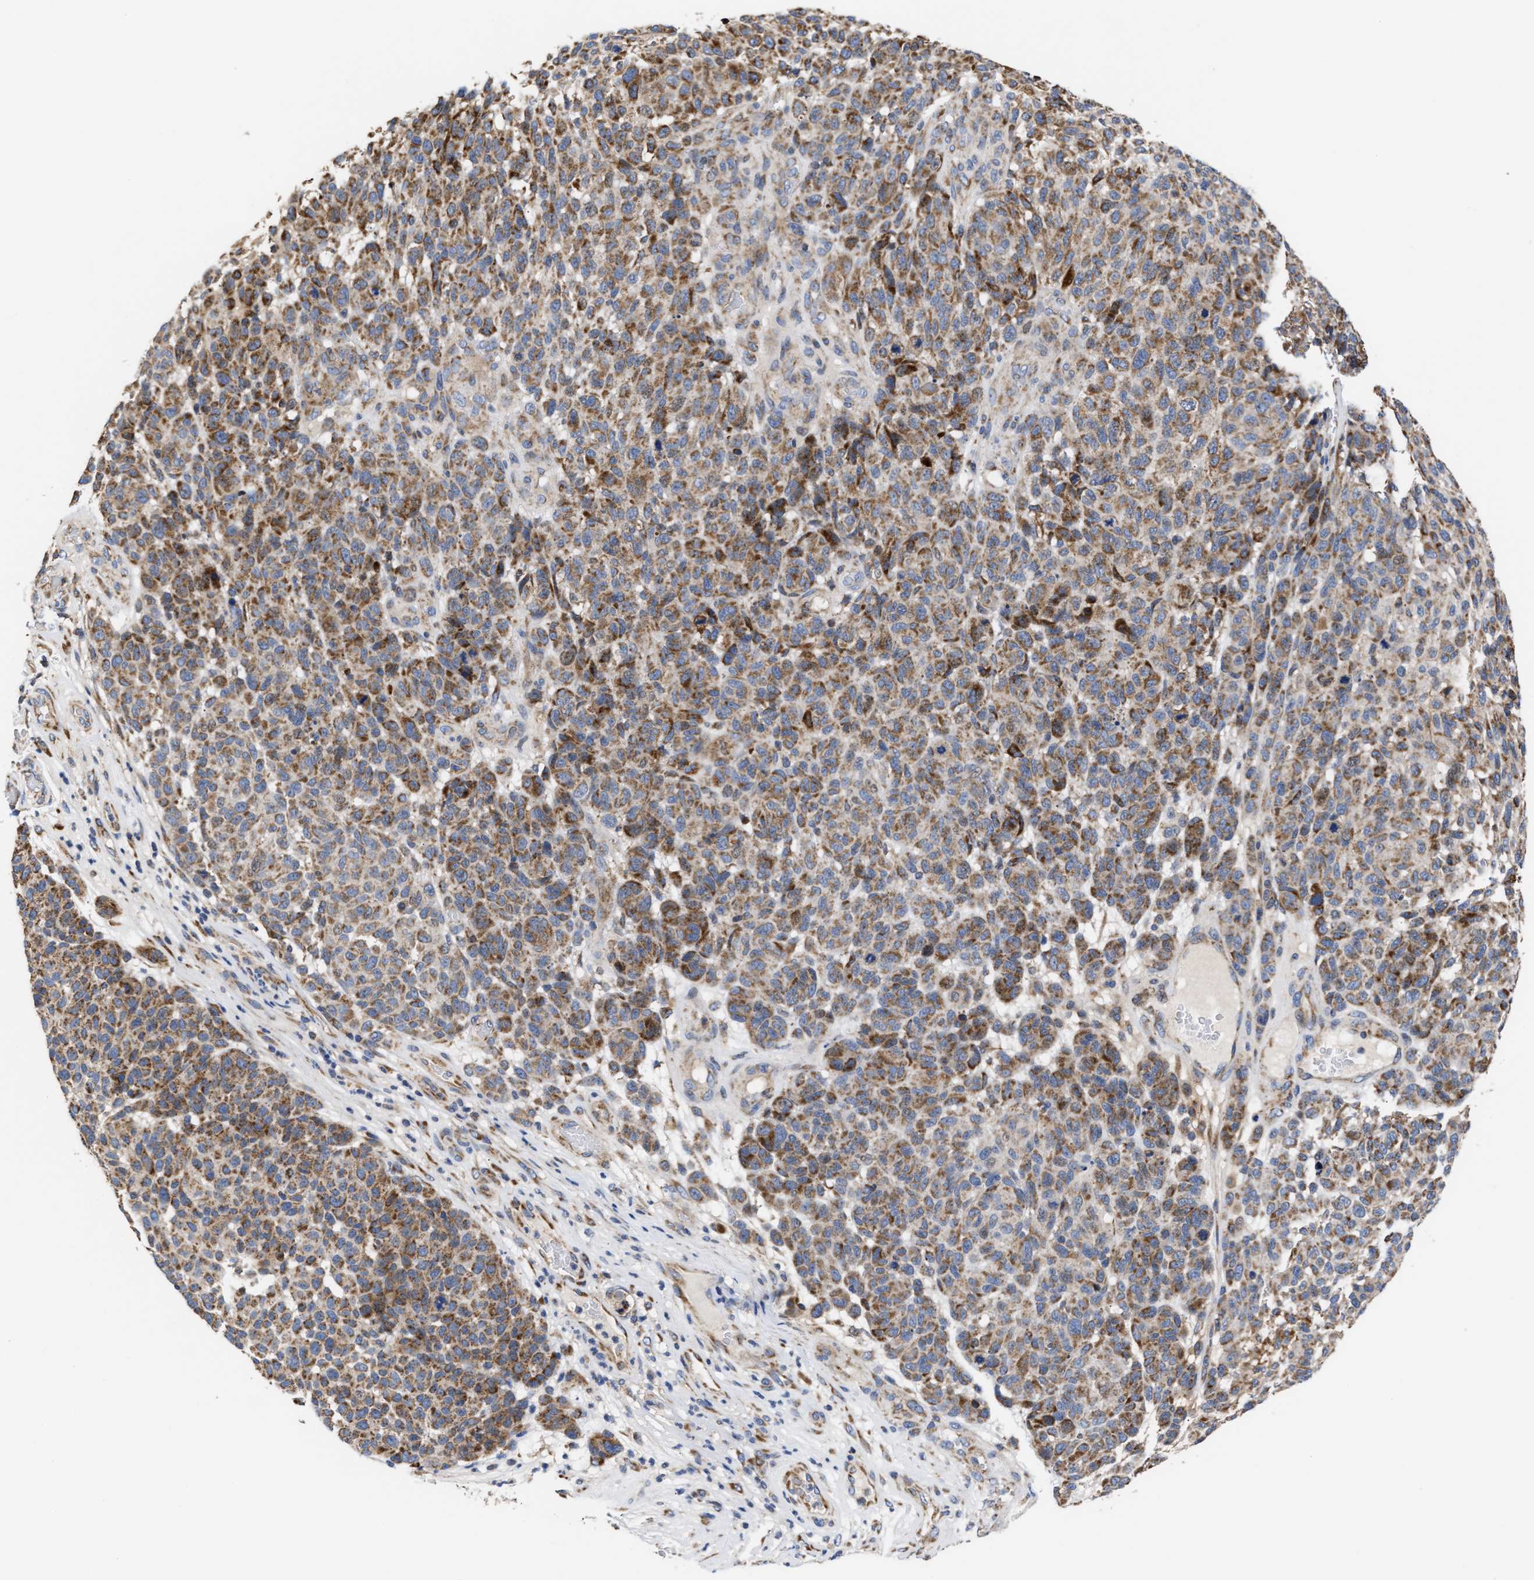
{"staining": {"intensity": "moderate", "quantity": ">75%", "location": "cytoplasmic/membranous"}, "tissue": "melanoma", "cell_type": "Tumor cells", "image_type": "cancer", "snomed": [{"axis": "morphology", "description": "Malignant melanoma, NOS"}, {"axis": "topography", "description": "Skin"}], "caption": "Immunohistochemical staining of melanoma shows medium levels of moderate cytoplasmic/membranous staining in about >75% of tumor cells.", "gene": "MALSU1", "patient": {"sex": "male", "age": 59}}